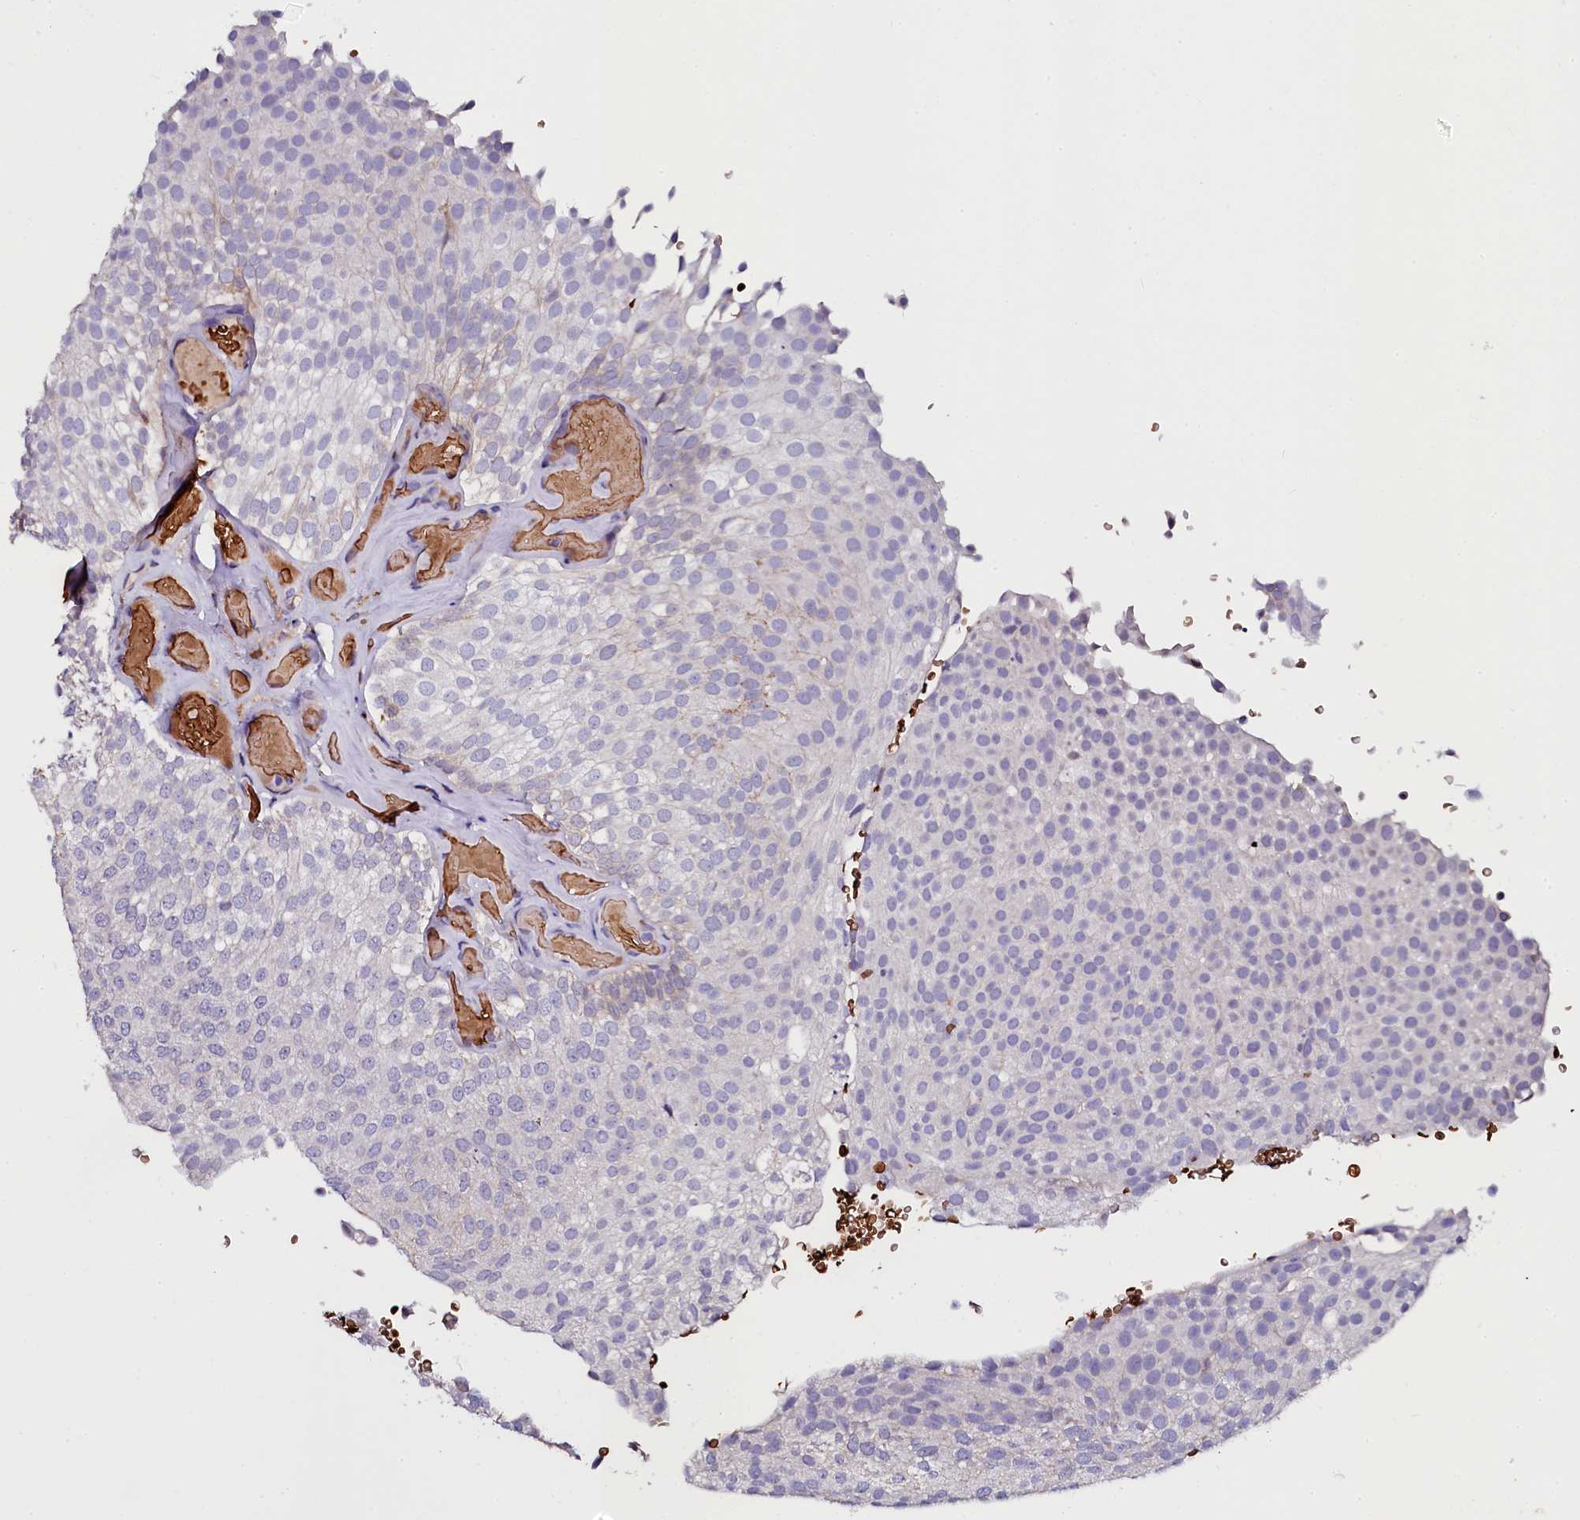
{"staining": {"intensity": "strong", "quantity": "<25%", "location": "cytoplasmic/membranous"}, "tissue": "urothelial cancer", "cell_type": "Tumor cells", "image_type": "cancer", "snomed": [{"axis": "morphology", "description": "Urothelial carcinoma, Low grade"}, {"axis": "topography", "description": "Urinary bladder"}], "caption": "Immunohistochemical staining of human urothelial carcinoma (low-grade) displays medium levels of strong cytoplasmic/membranous expression in approximately <25% of tumor cells.", "gene": "CTDSPL2", "patient": {"sex": "male", "age": 78}}